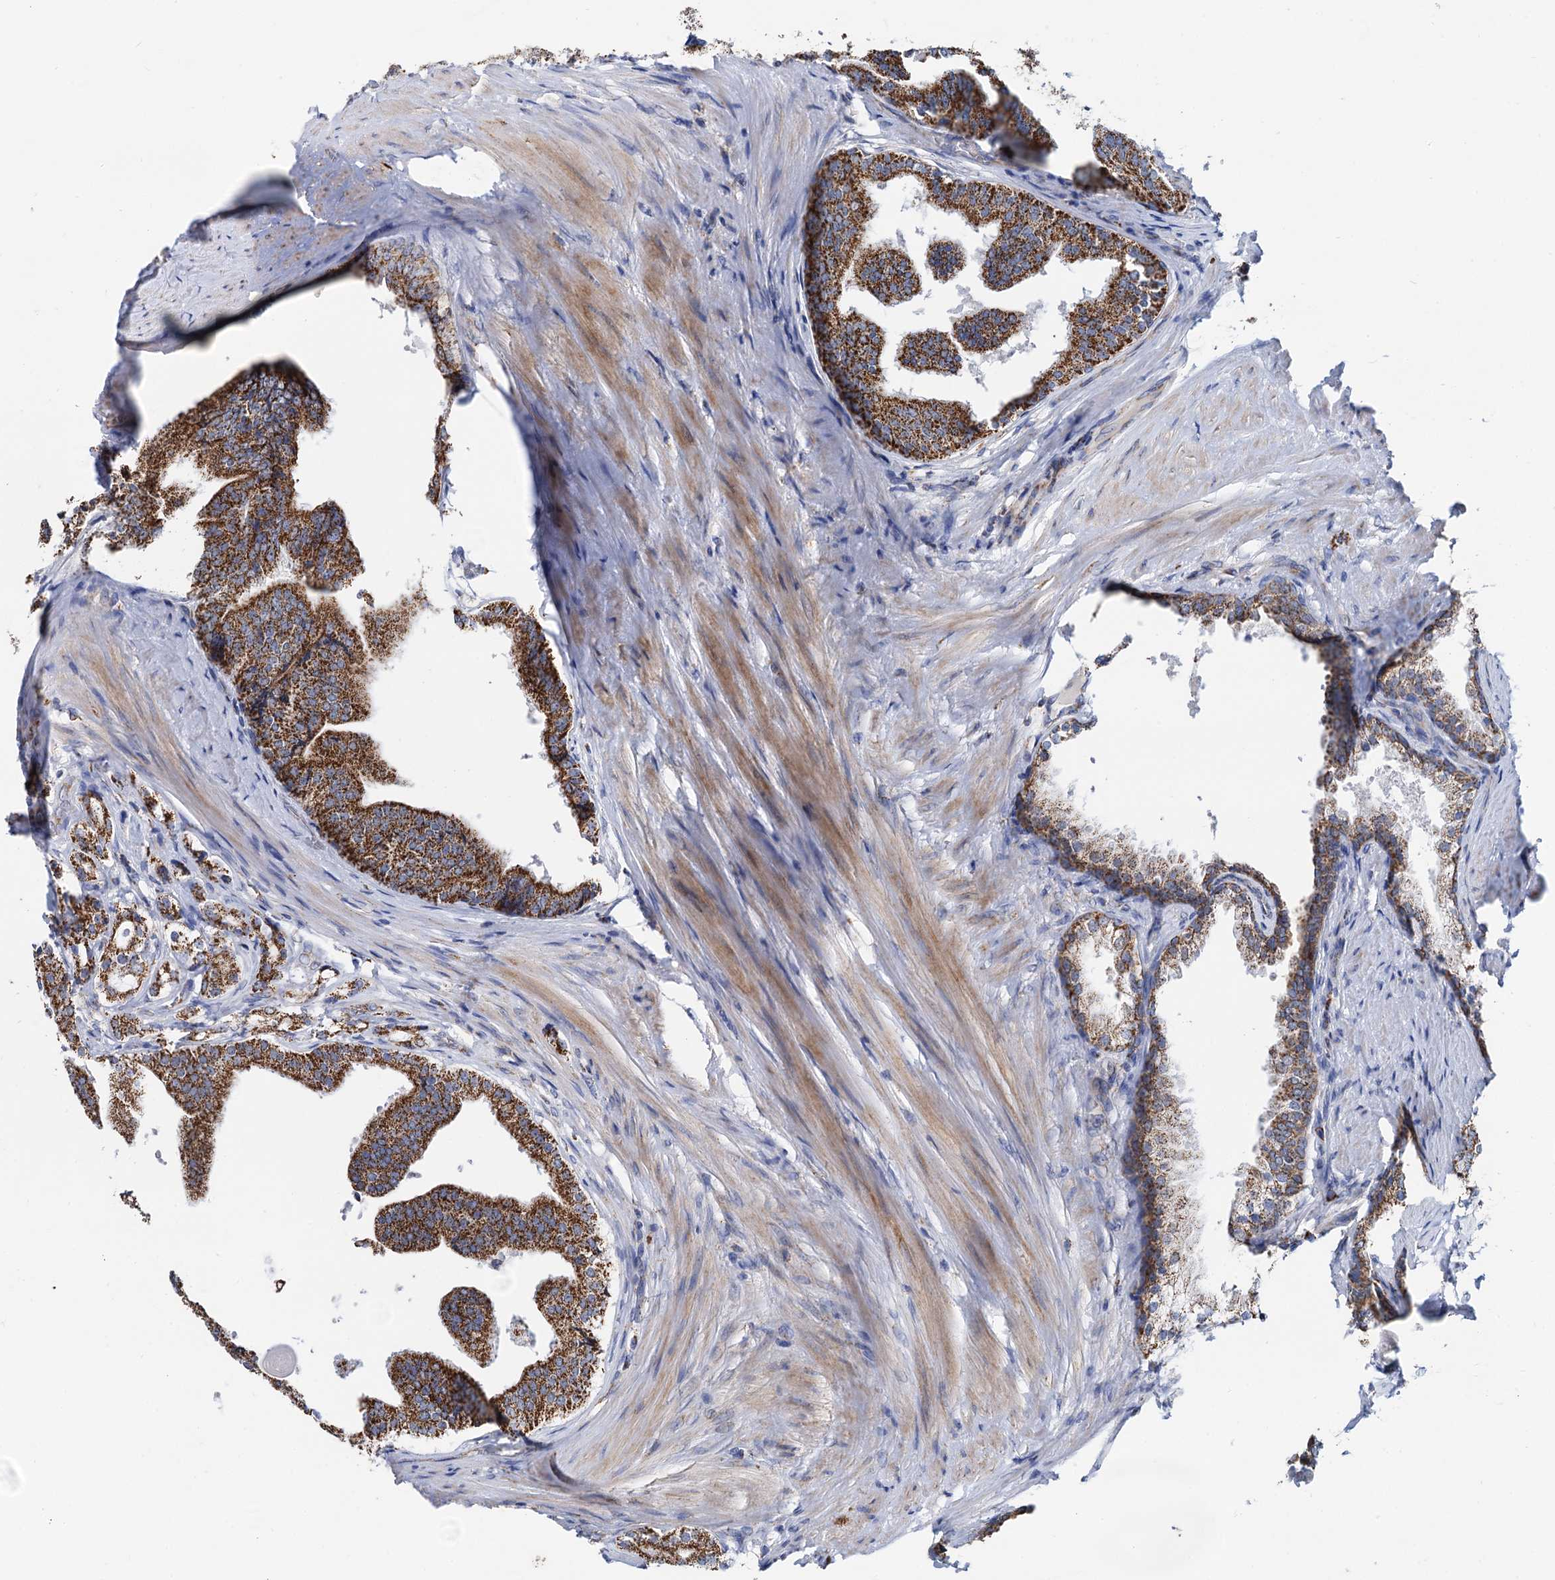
{"staining": {"intensity": "strong", "quantity": ">75%", "location": "cytoplasmic/membranous"}, "tissue": "prostate cancer", "cell_type": "Tumor cells", "image_type": "cancer", "snomed": [{"axis": "morphology", "description": "Adenocarcinoma, High grade"}, {"axis": "topography", "description": "Prostate"}], "caption": "An IHC micrograph of neoplastic tissue is shown. Protein staining in brown labels strong cytoplasmic/membranous positivity in high-grade adenocarcinoma (prostate) within tumor cells.", "gene": "C2CD3", "patient": {"sex": "male", "age": 63}}